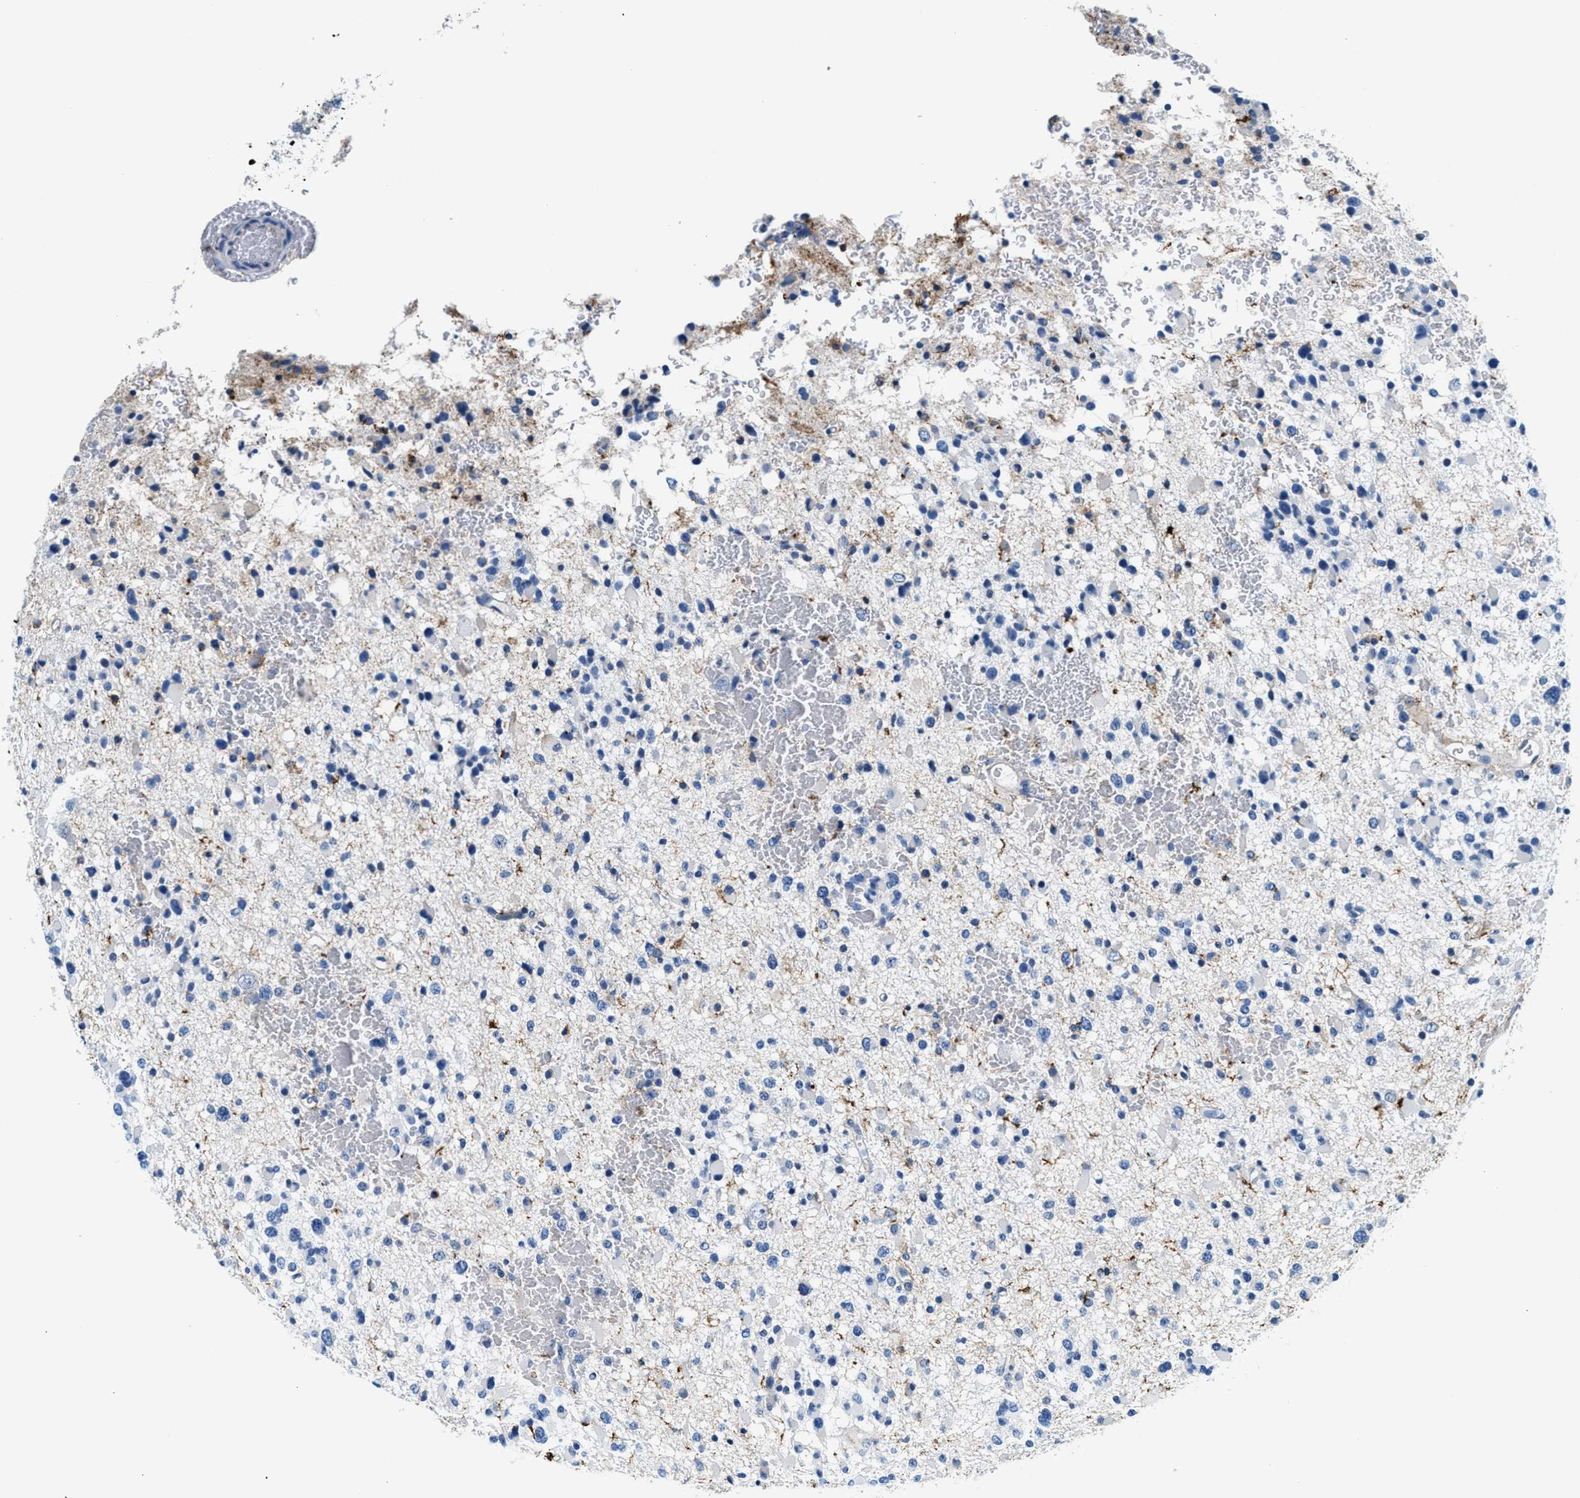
{"staining": {"intensity": "negative", "quantity": "none", "location": "none"}, "tissue": "glioma", "cell_type": "Tumor cells", "image_type": "cancer", "snomed": [{"axis": "morphology", "description": "Glioma, malignant, Low grade"}, {"axis": "topography", "description": "Brain"}], "caption": "Low-grade glioma (malignant) was stained to show a protein in brown. There is no significant staining in tumor cells.", "gene": "SLFN11", "patient": {"sex": "female", "age": 22}}